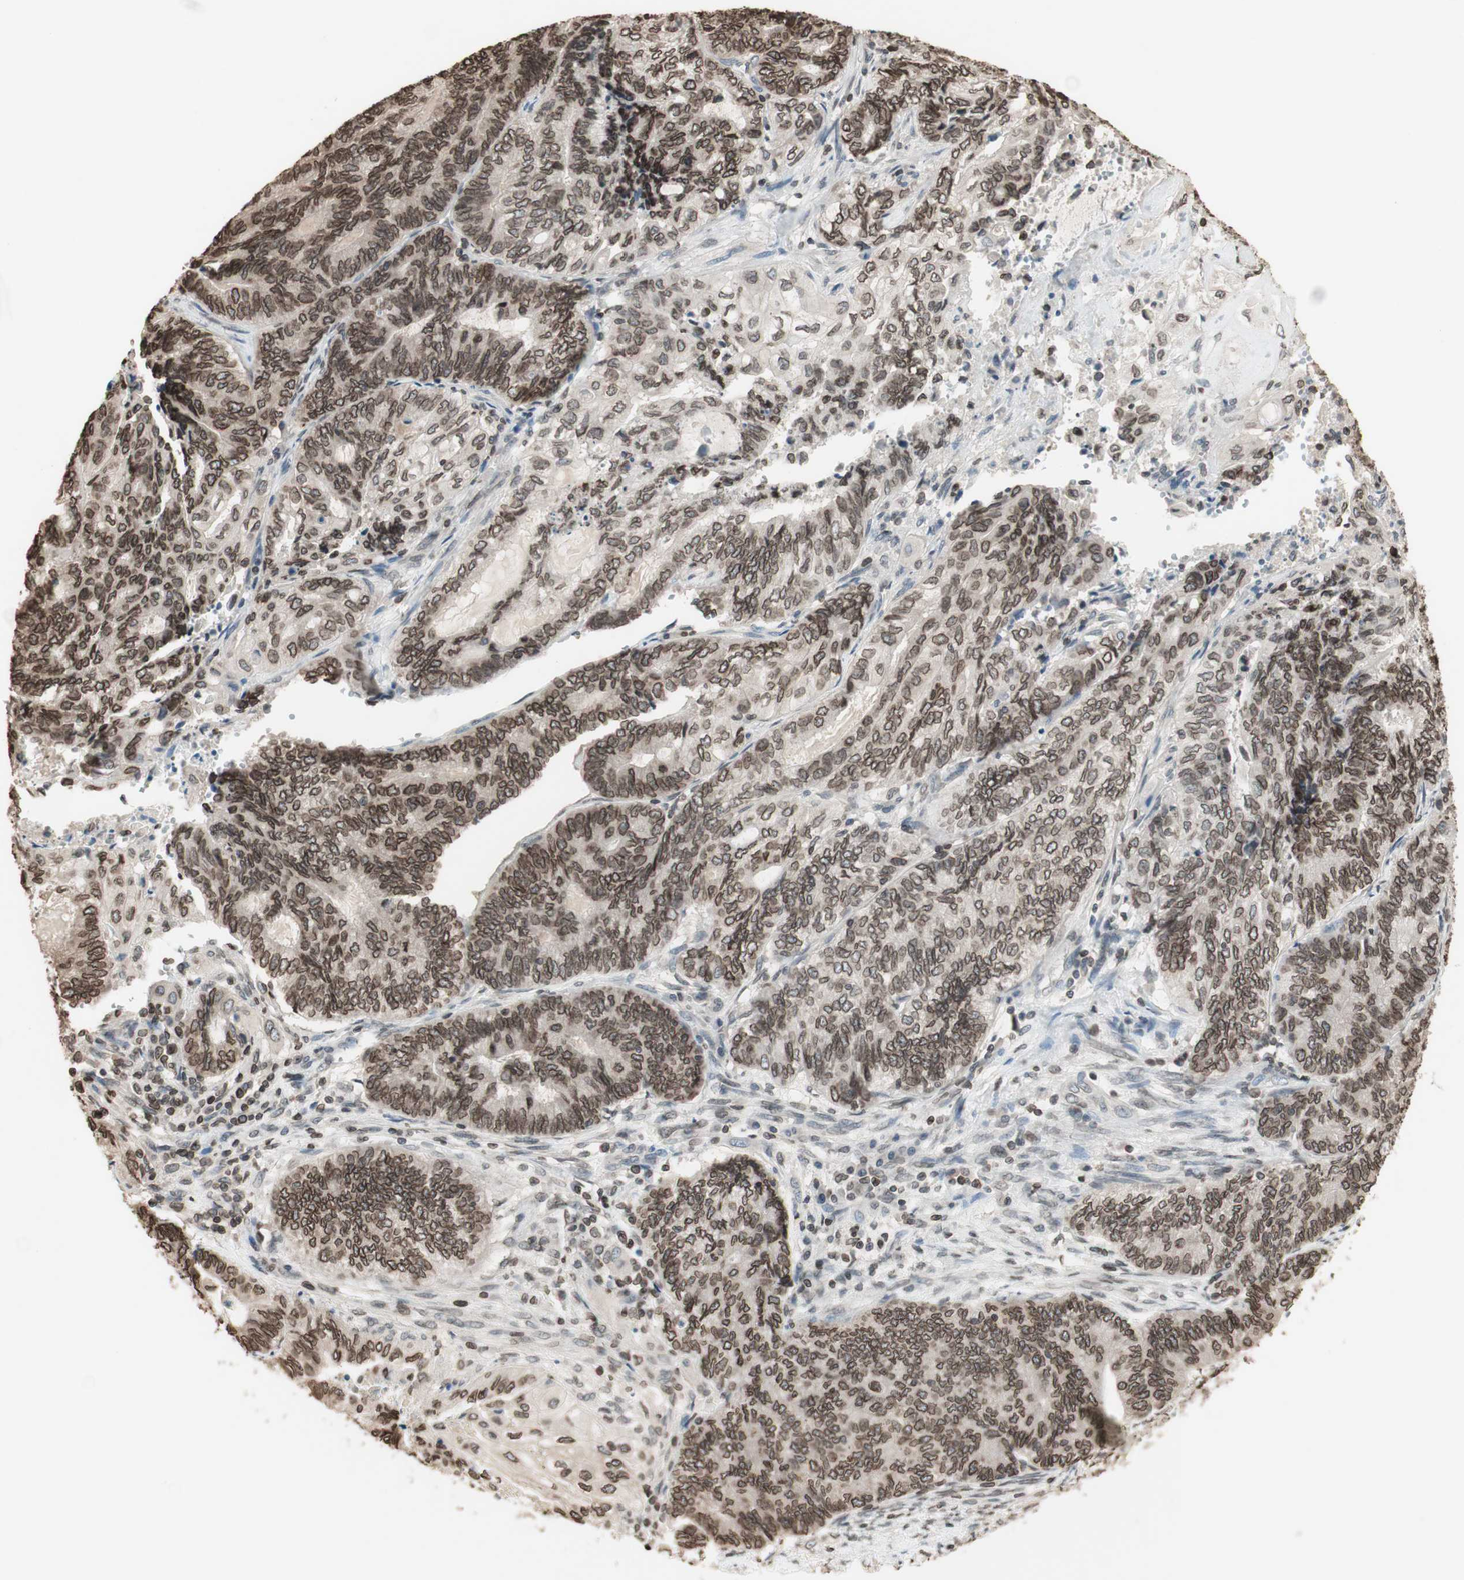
{"staining": {"intensity": "moderate", "quantity": ">75%", "location": "cytoplasmic/membranous,nuclear"}, "tissue": "endometrial cancer", "cell_type": "Tumor cells", "image_type": "cancer", "snomed": [{"axis": "morphology", "description": "Adenocarcinoma, NOS"}, {"axis": "topography", "description": "Uterus"}, {"axis": "topography", "description": "Endometrium"}], "caption": "Tumor cells demonstrate medium levels of moderate cytoplasmic/membranous and nuclear expression in about >75% of cells in human endometrial adenocarcinoma.", "gene": "TMPO", "patient": {"sex": "female", "age": 70}}